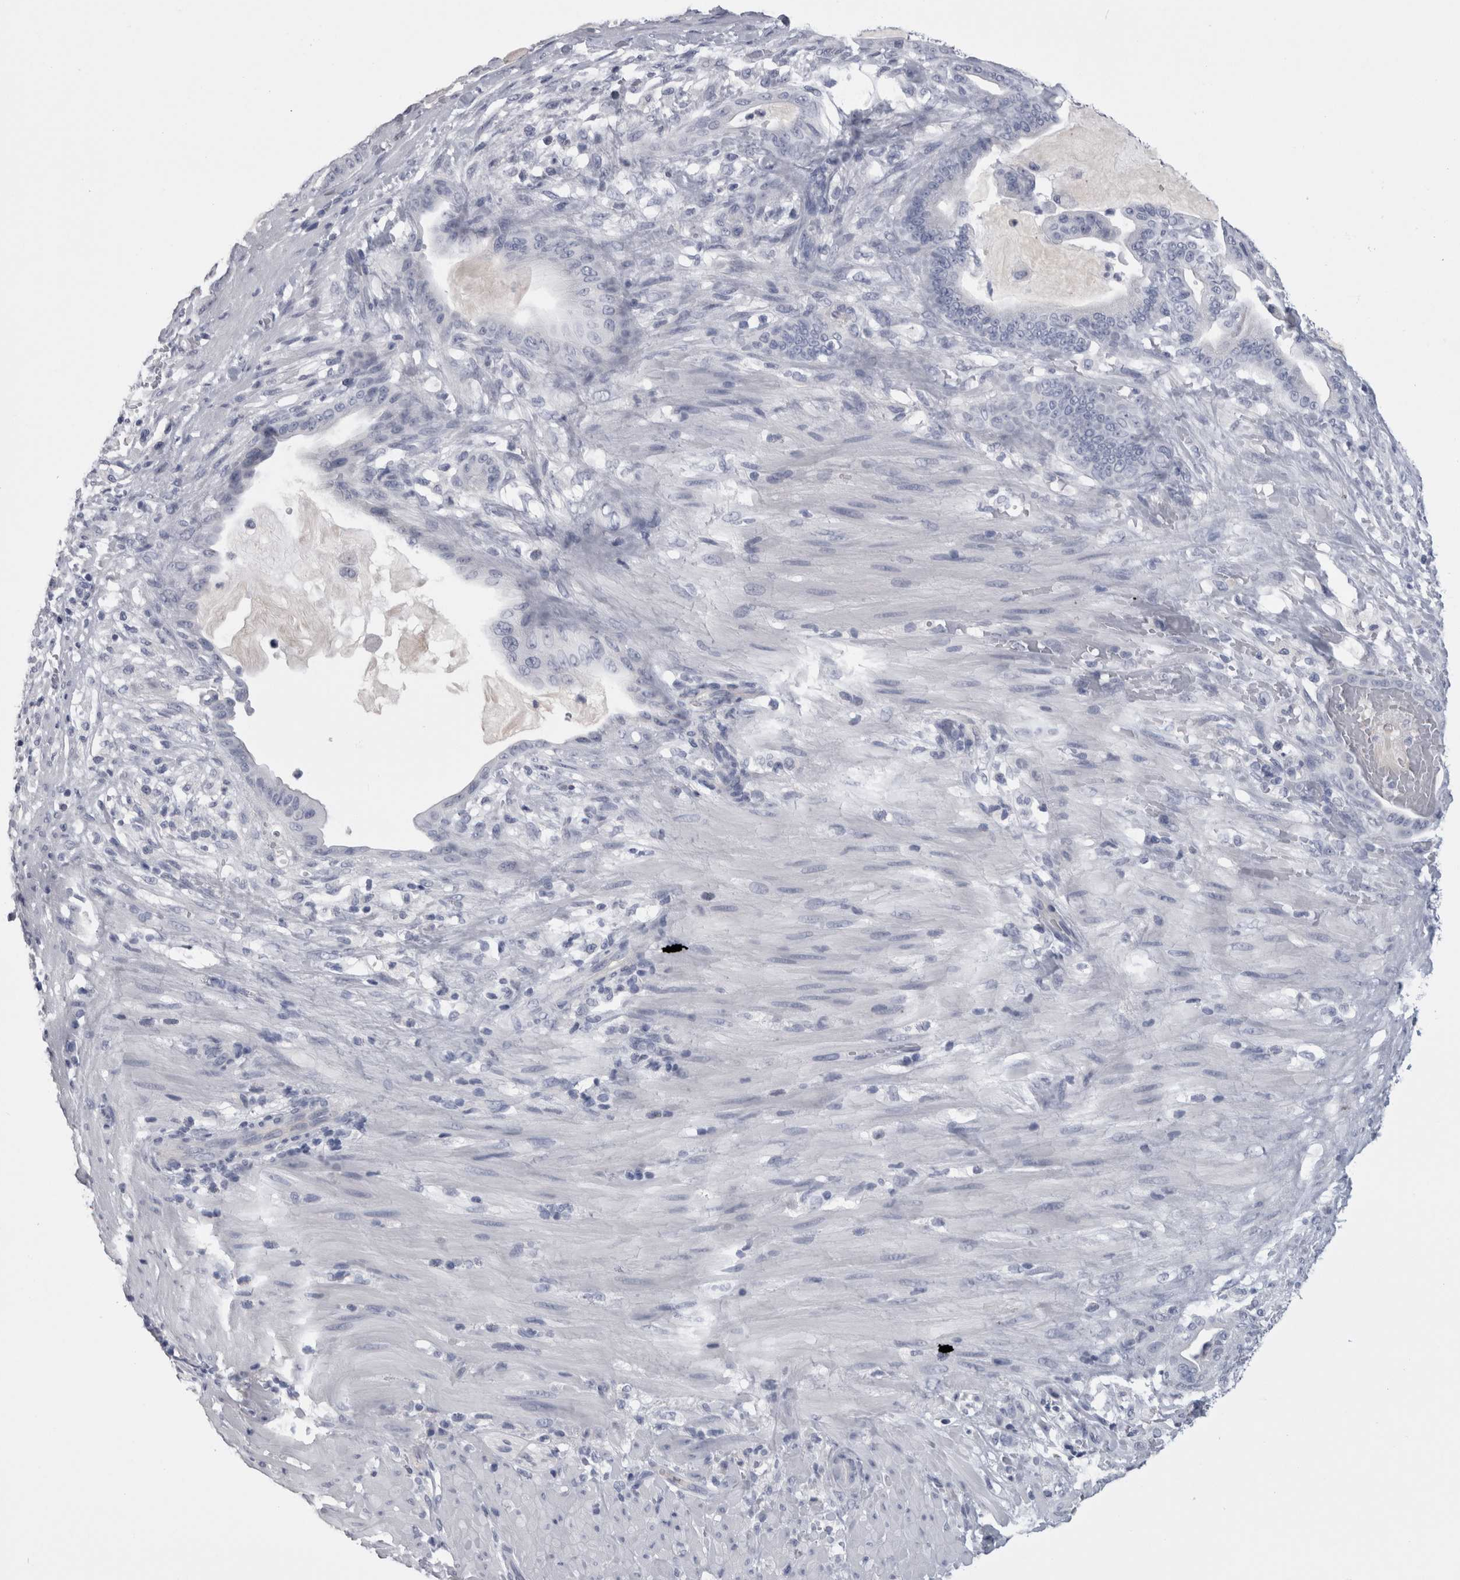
{"staining": {"intensity": "negative", "quantity": "none", "location": "none"}, "tissue": "pancreatic cancer", "cell_type": "Tumor cells", "image_type": "cancer", "snomed": [{"axis": "morphology", "description": "Adenocarcinoma, NOS"}, {"axis": "topography", "description": "Pancreas"}], "caption": "Immunohistochemistry photomicrograph of pancreatic adenocarcinoma stained for a protein (brown), which reveals no staining in tumor cells. Nuclei are stained in blue.", "gene": "PAX5", "patient": {"sex": "male", "age": 63}}